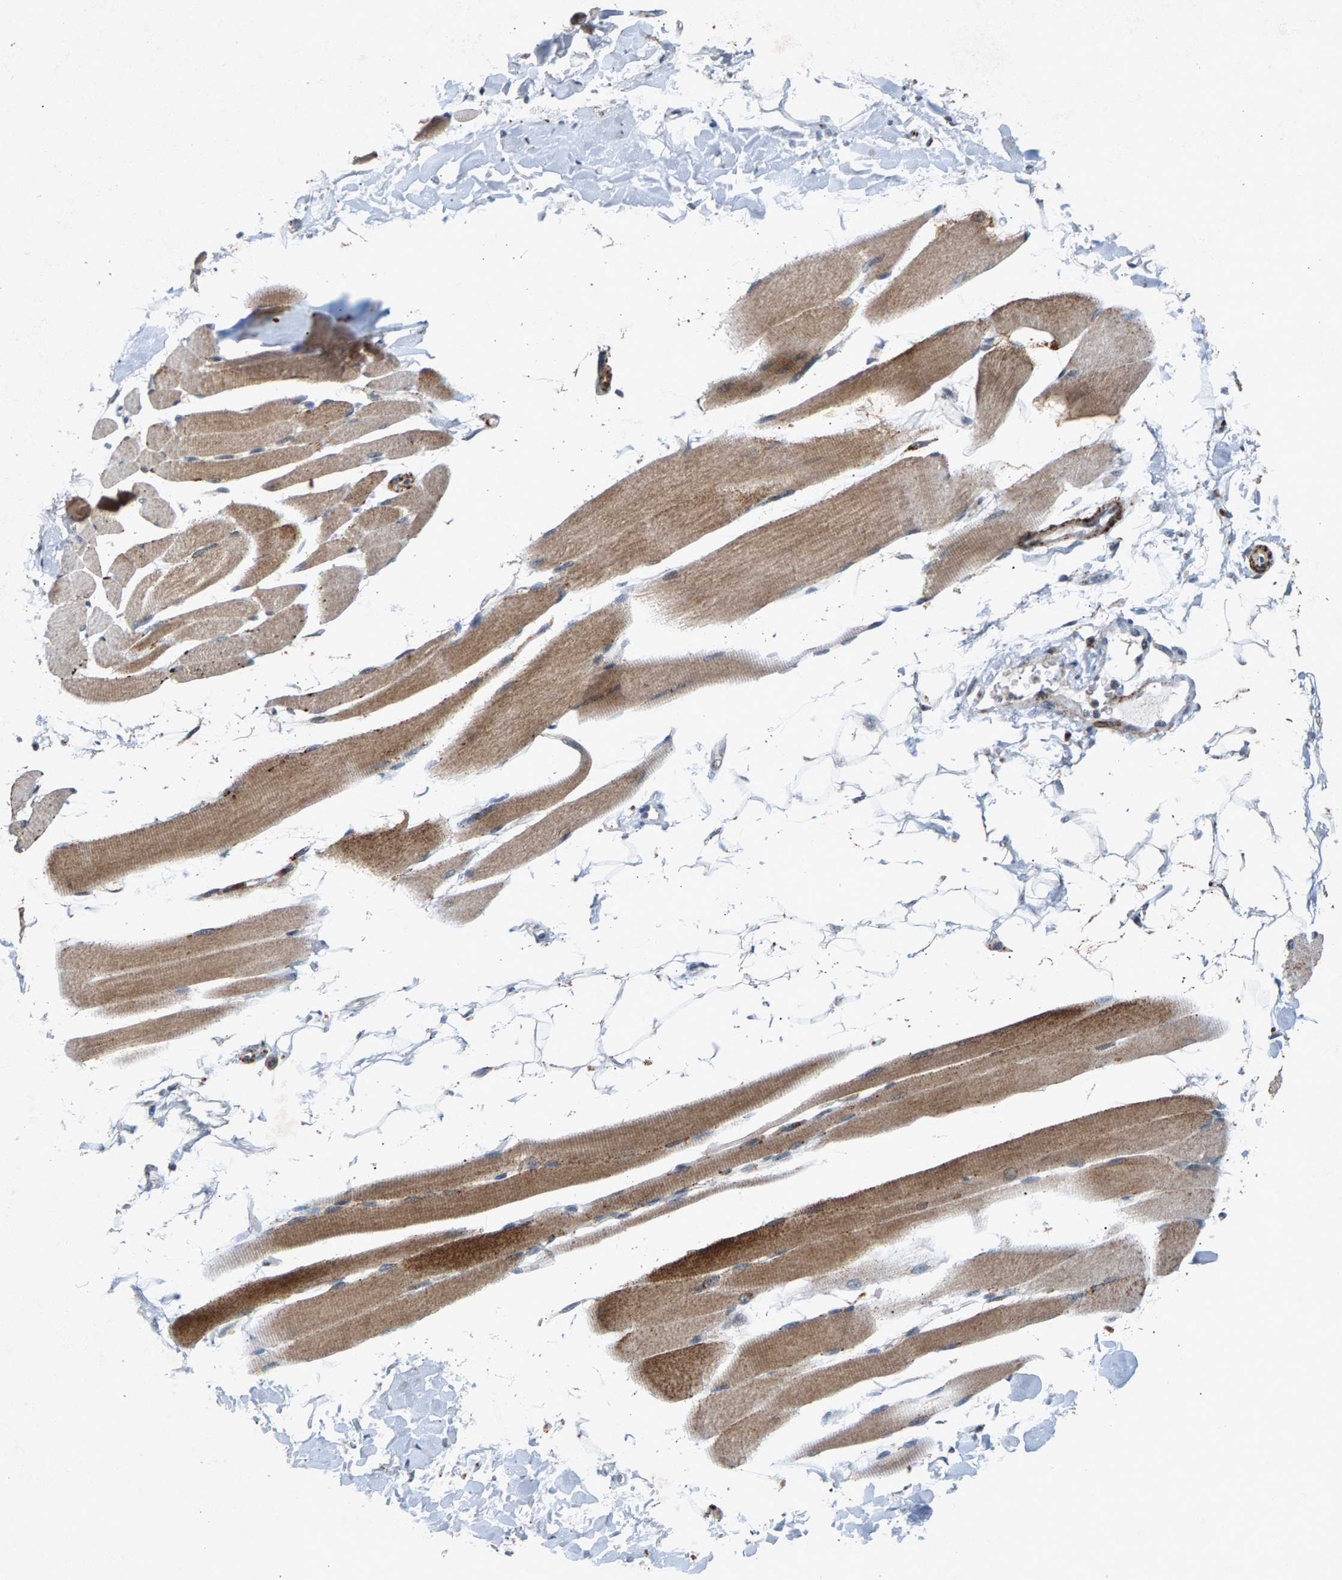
{"staining": {"intensity": "moderate", "quantity": ">75%", "location": "cytoplasmic/membranous"}, "tissue": "skeletal muscle", "cell_type": "Myocytes", "image_type": "normal", "snomed": [{"axis": "morphology", "description": "Normal tissue, NOS"}, {"axis": "topography", "description": "Skeletal muscle"}, {"axis": "topography", "description": "Peripheral nerve tissue"}], "caption": "Protein expression analysis of normal human skeletal muscle reveals moderate cytoplasmic/membranous expression in about >75% of myocytes. The staining was performed using DAB to visualize the protein expression in brown, while the nuclei were stained in blue with hematoxylin (Magnification: 20x).", "gene": "ZPR1", "patient": {"sex": "female", "age": 84}}